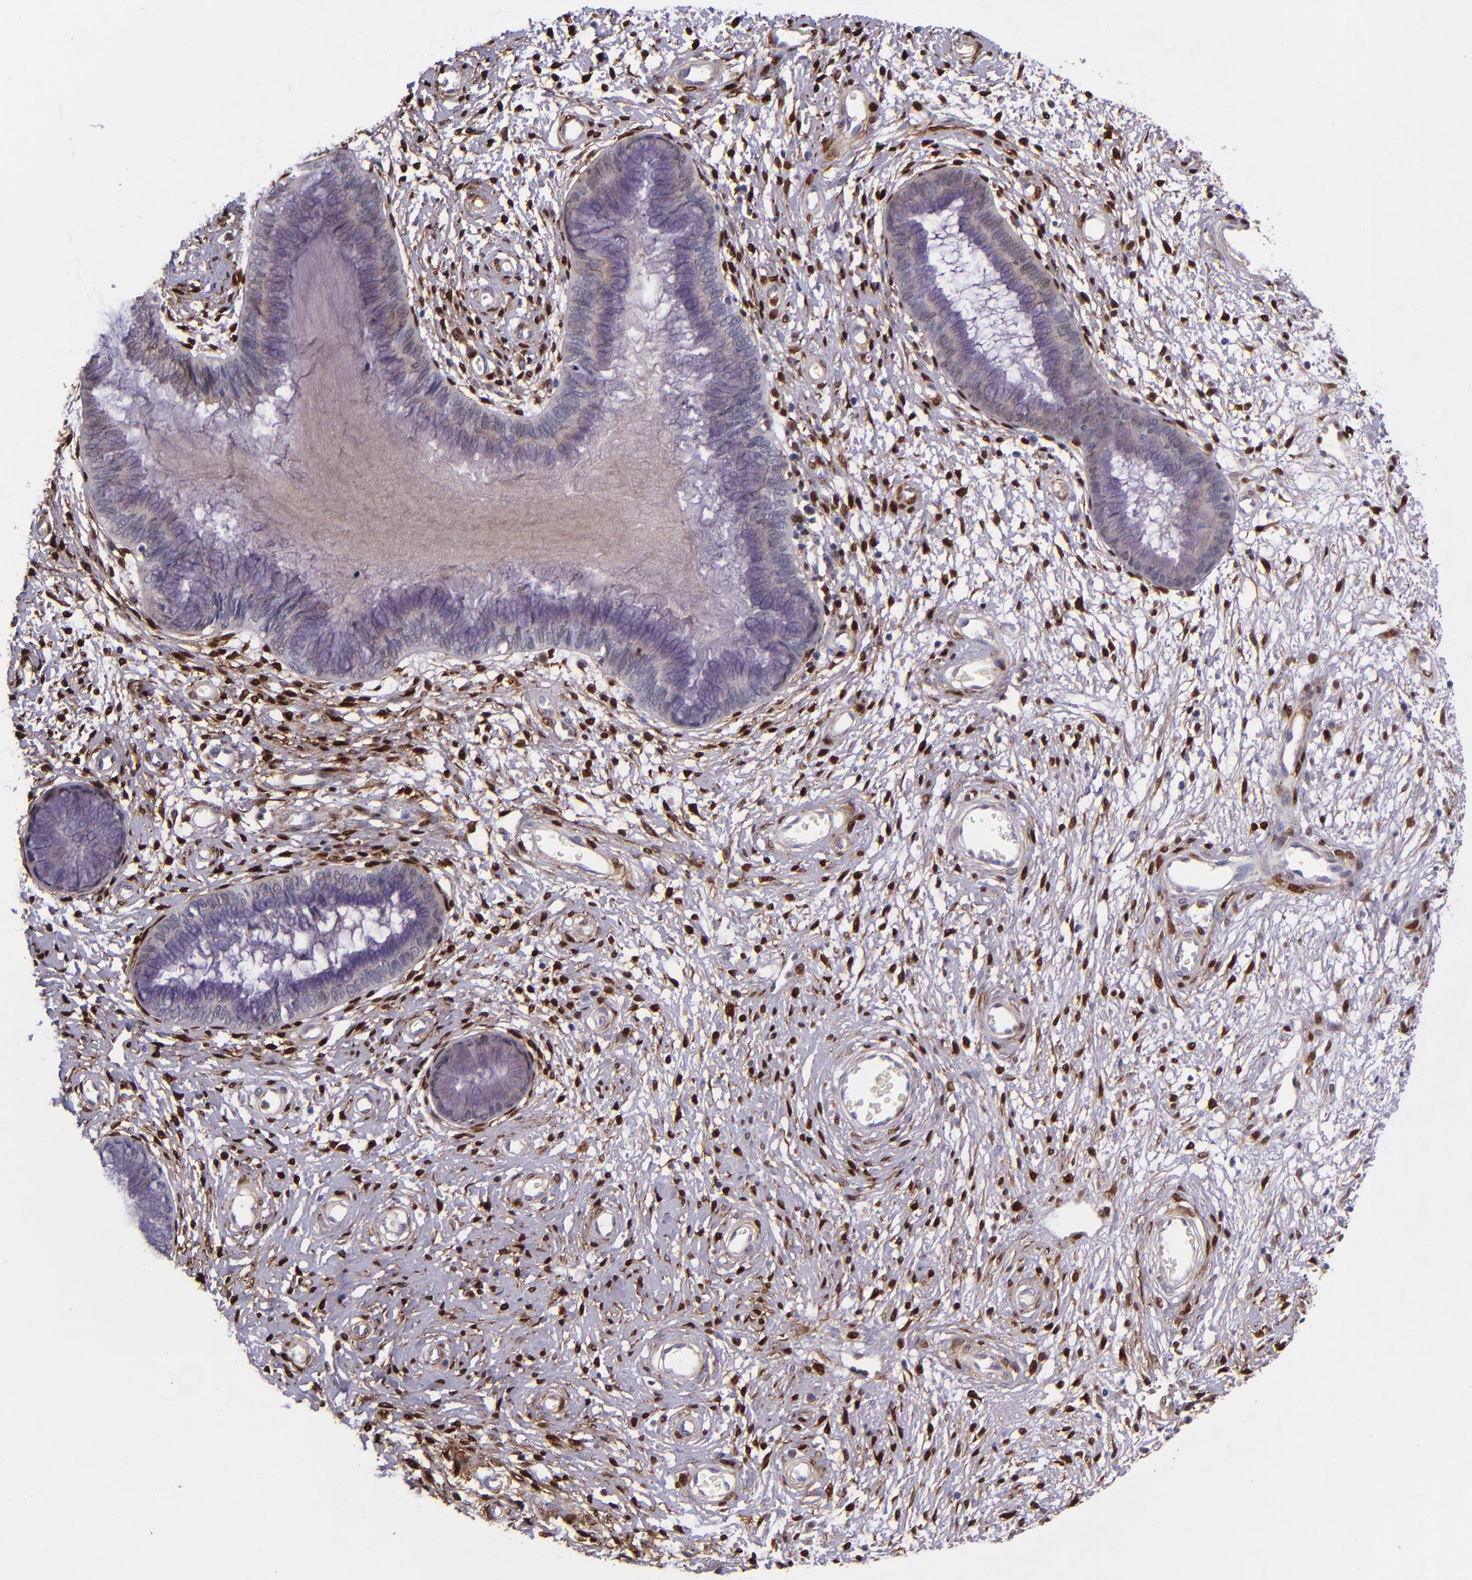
{"staining": {"intensity": "negative", "quantity": "none", "location": "none"}, "tissue": "cervix", "cell_type": "Glandular cells", "image_type": "normal", "snomed": [{"axis": "morphology", "description": "Normal tissue, NOS"}, {"axis": "topography", "description": "Cervix"}], "caption": "The image reveals no staining of glandular cells in unremarkable cervix. (DAB immunohistochemistry (IHC) visualized using brightfield microscopy, high magnification).", "gene": "LGALS1", "patient": {"sex": "female", "age": 55}}